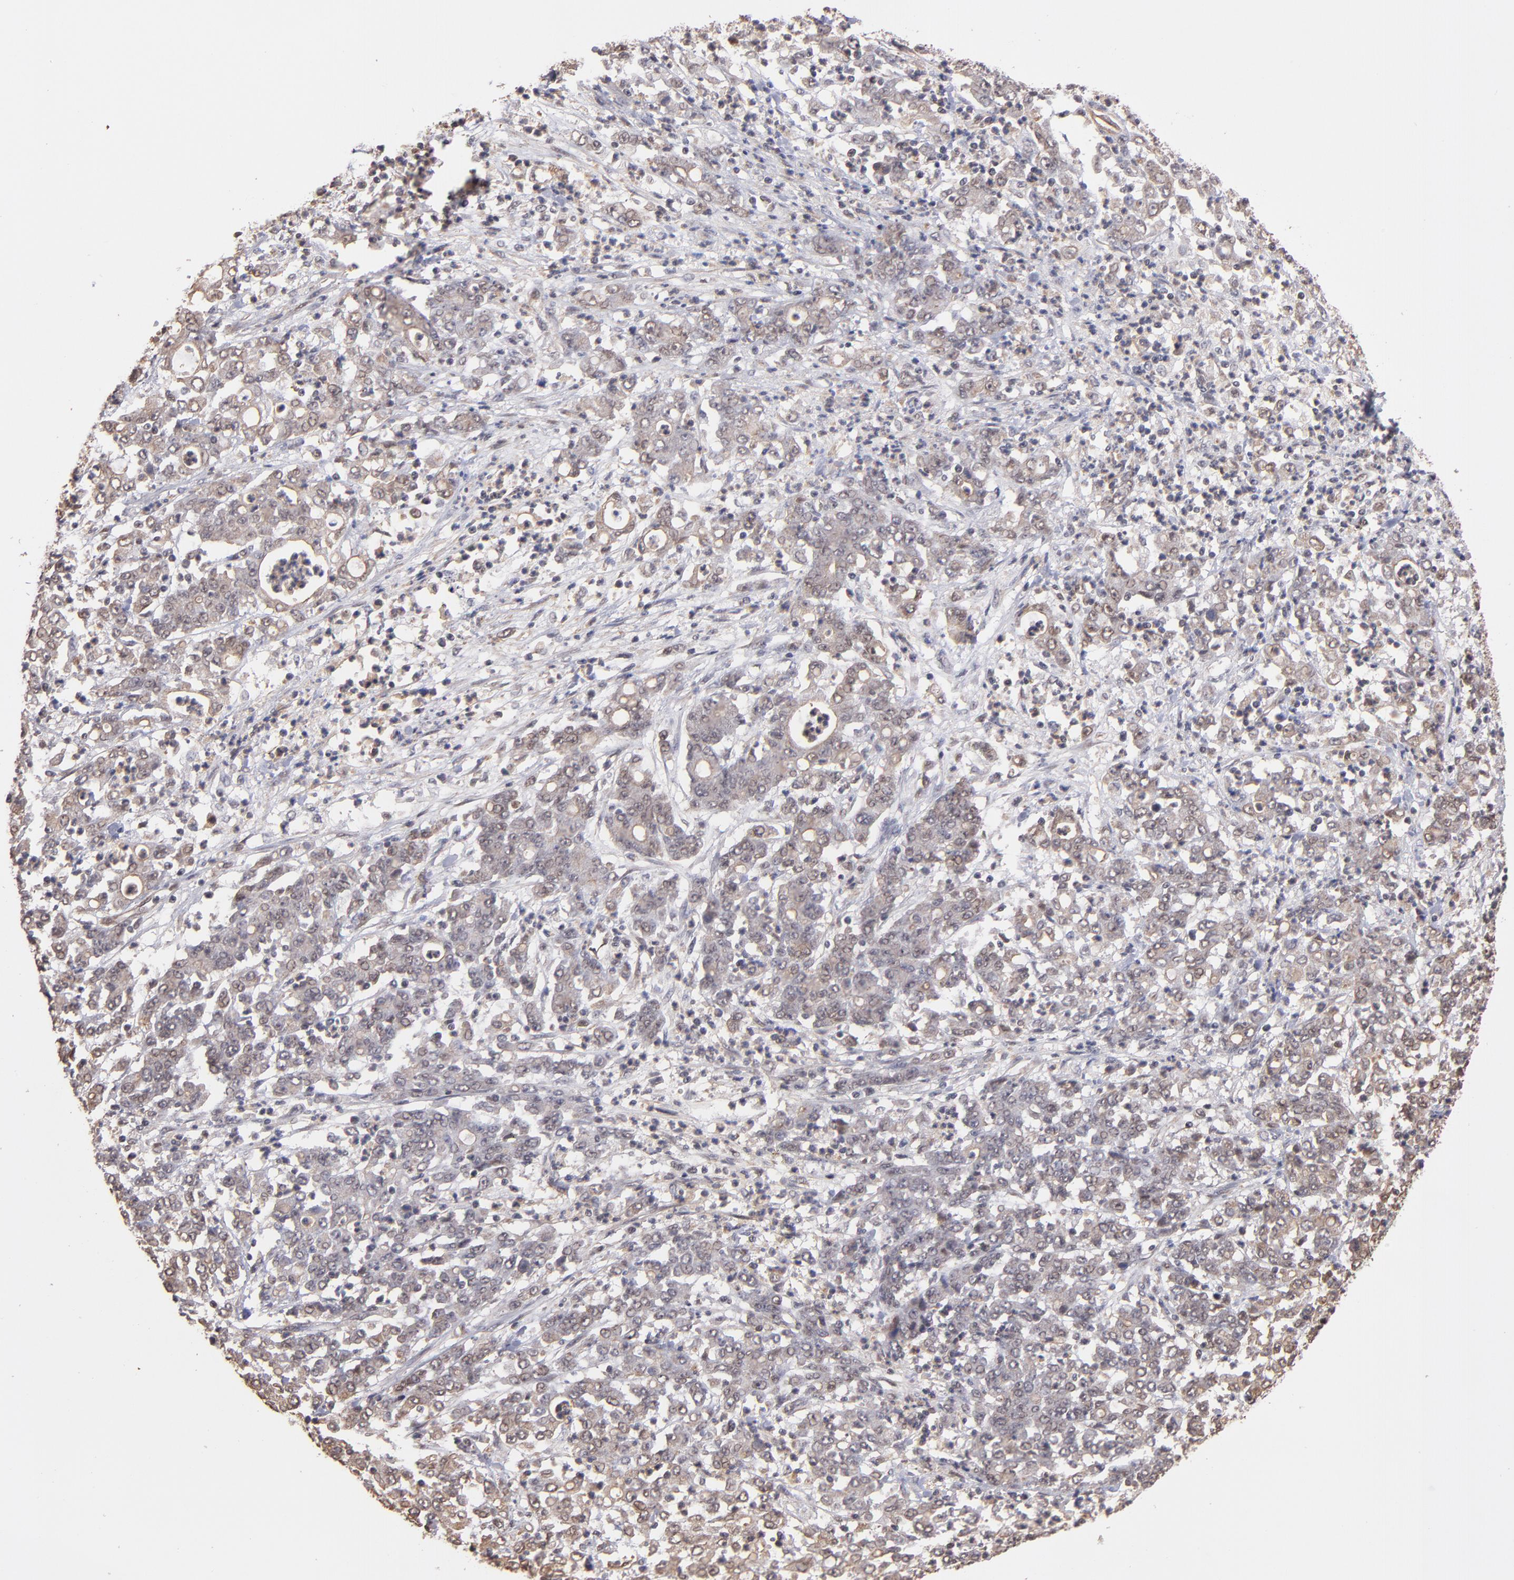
{"staining": {"intensity": "weak", "quantity": "<25%", "location": "cytoplasmic/membranous"}, "tissue": "stomach cancer", "cell_type": "Tumor cells", "image_type": "cancer", "snomed": [{"axis": "morphology", "description": "Adenocarcinoma, NOS"}, {"axis": "topography", "description": "Stomach, lower"}], "caption": "High magnification brightfield microscopy of stomach cancer (adenocarcinoma) stained with DAB (brown) and counterstained with hematoxylin (blue): tumor cells show no significant positivity.", "gene": "TERF2", "patient": {"sex": "female", "age": 71}}